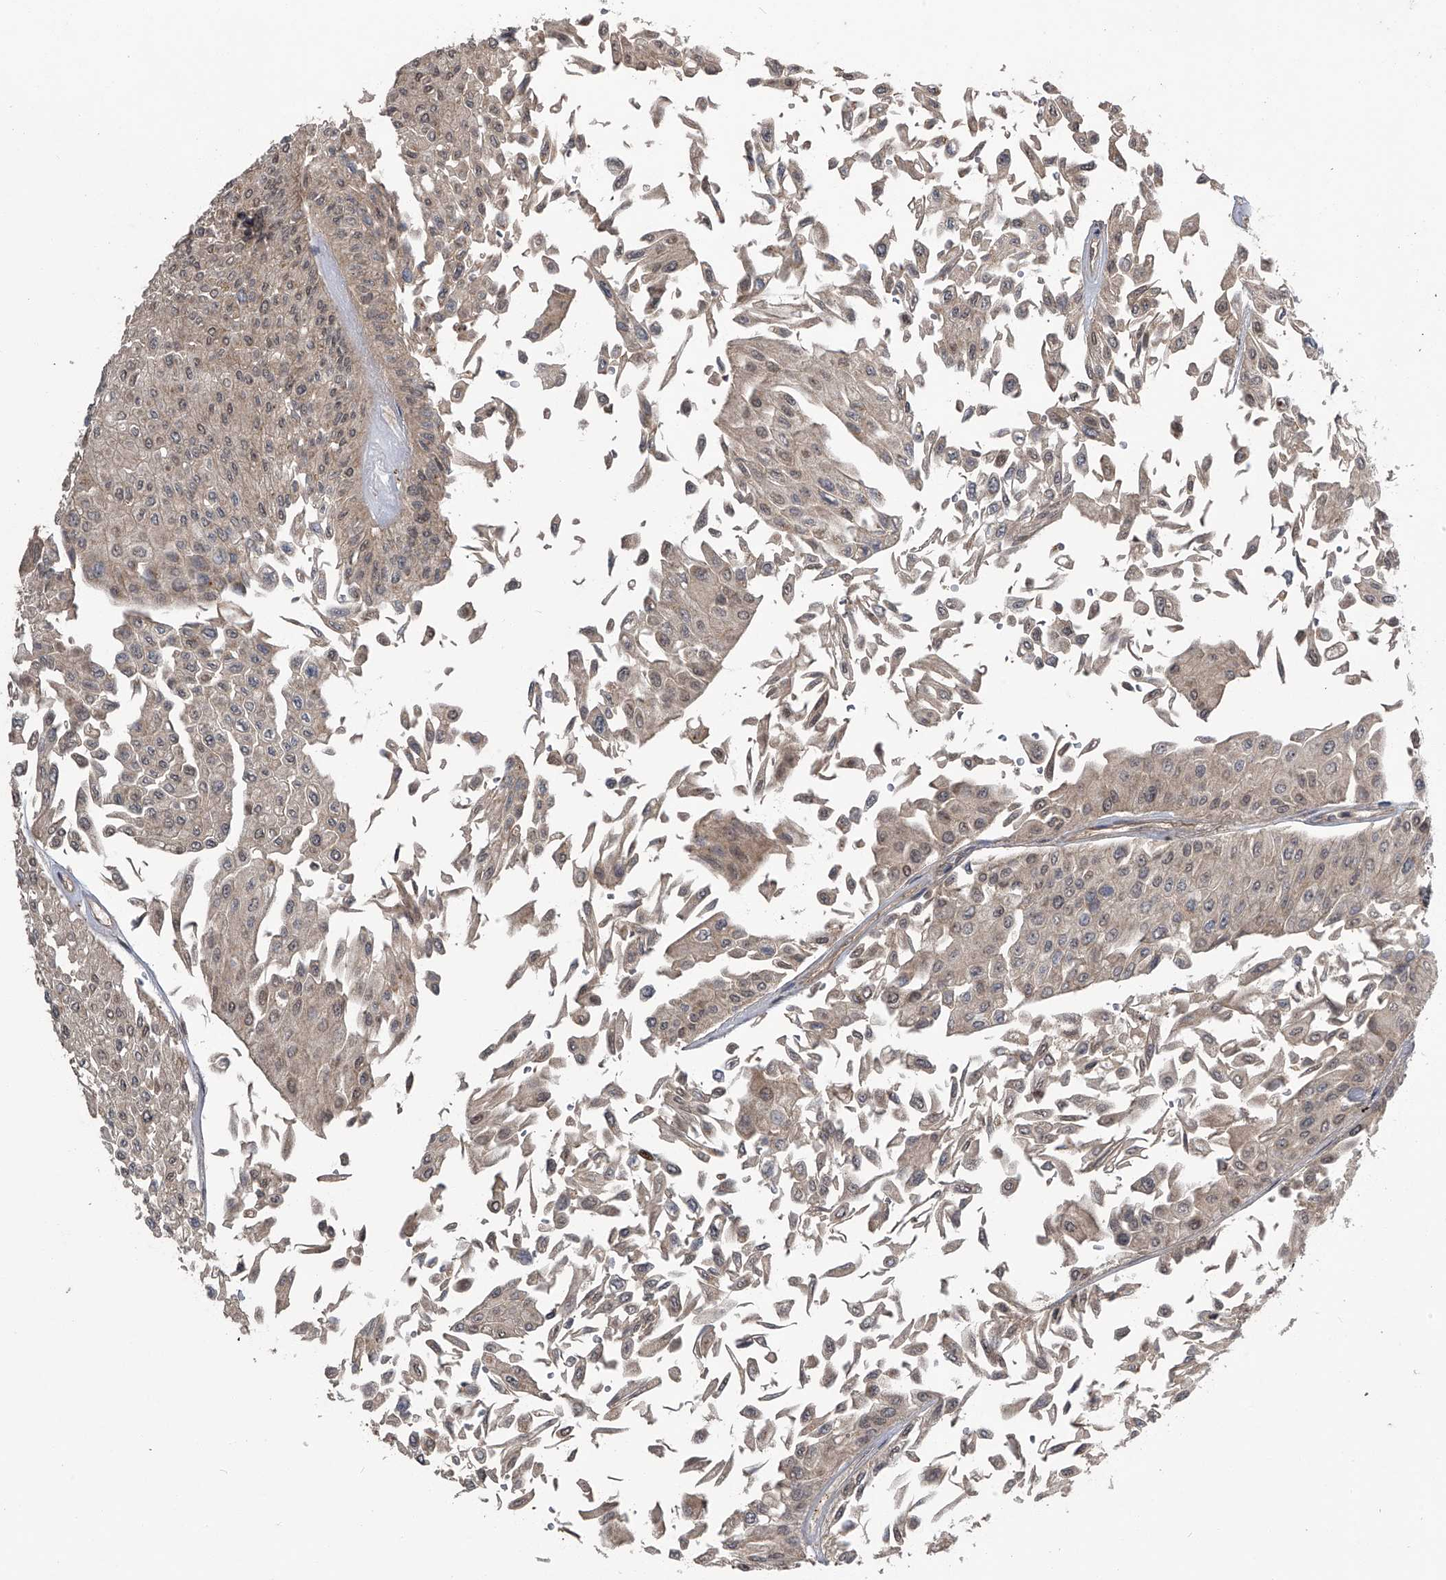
{"staining": {"intensity": "weak", "quantity": ">75%", "location": "cytoplasmic/membranous,nuclear"}, "tissue": "urothelial cancer", "cell_type": "Tumor cells", "image_type": "cancer", "snomed": [{"axis": "morphology", "description": "Urothelial carcinoma, Low grade"}, {"axis": "topography", "description": "Urinary bladder"}], "caption": "DAB (3,3'-diaminobenzidine) immunohistochemical staining of human low-grade urothelial carcinoma reveals weak cytoplasmic/membranous and nuclear protein staining in about >75% of tumor cells. The staining was performed using DAB (3,3'-diaminobenzidine), with brown indicating positive protein expression. Nuclei are stained blue with hematoxylin.", "gene": "SLC12A8", "patient": {"sex": "male", "age": 67}}